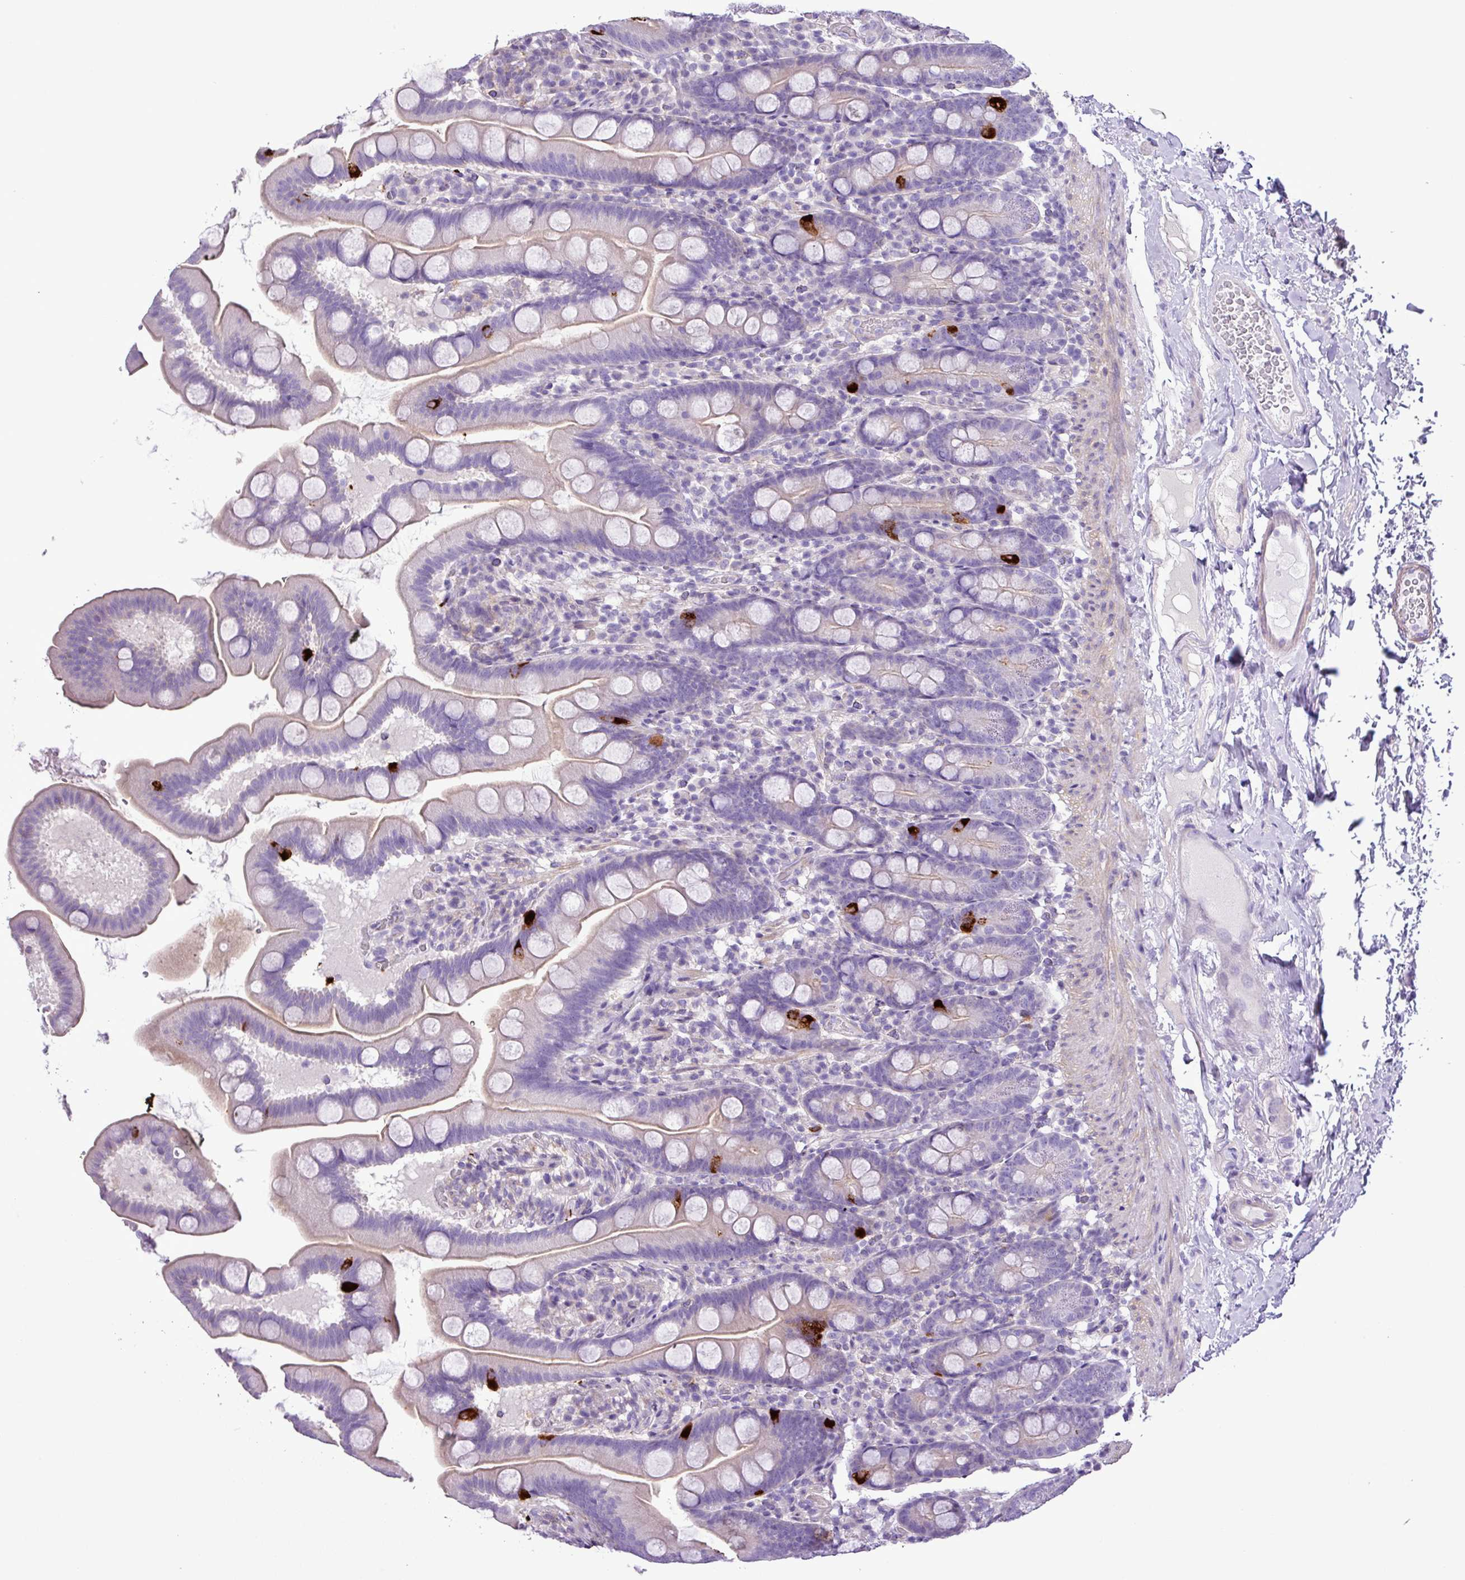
{"staining": {"intensity": "strong", "quantity": "<25%", "location": "cytoplasmic/membranous"}, "tissue": "small intestine", "cell_type": "Glandular cells", "image_type": "normal", "snomed": [{"axis": "morphology", "description": "Normal tissue, NOS"}, {"axis": "topography", "description": "Small intestine"}], "caption": "Human small intestine stained for a protein (brown) exhibits strong cytoplasmic/membranous positive staining in approximately <25% of glandular cells.", "gene": "ZNF334", "patient": {"sex": "female", "age": 68}}